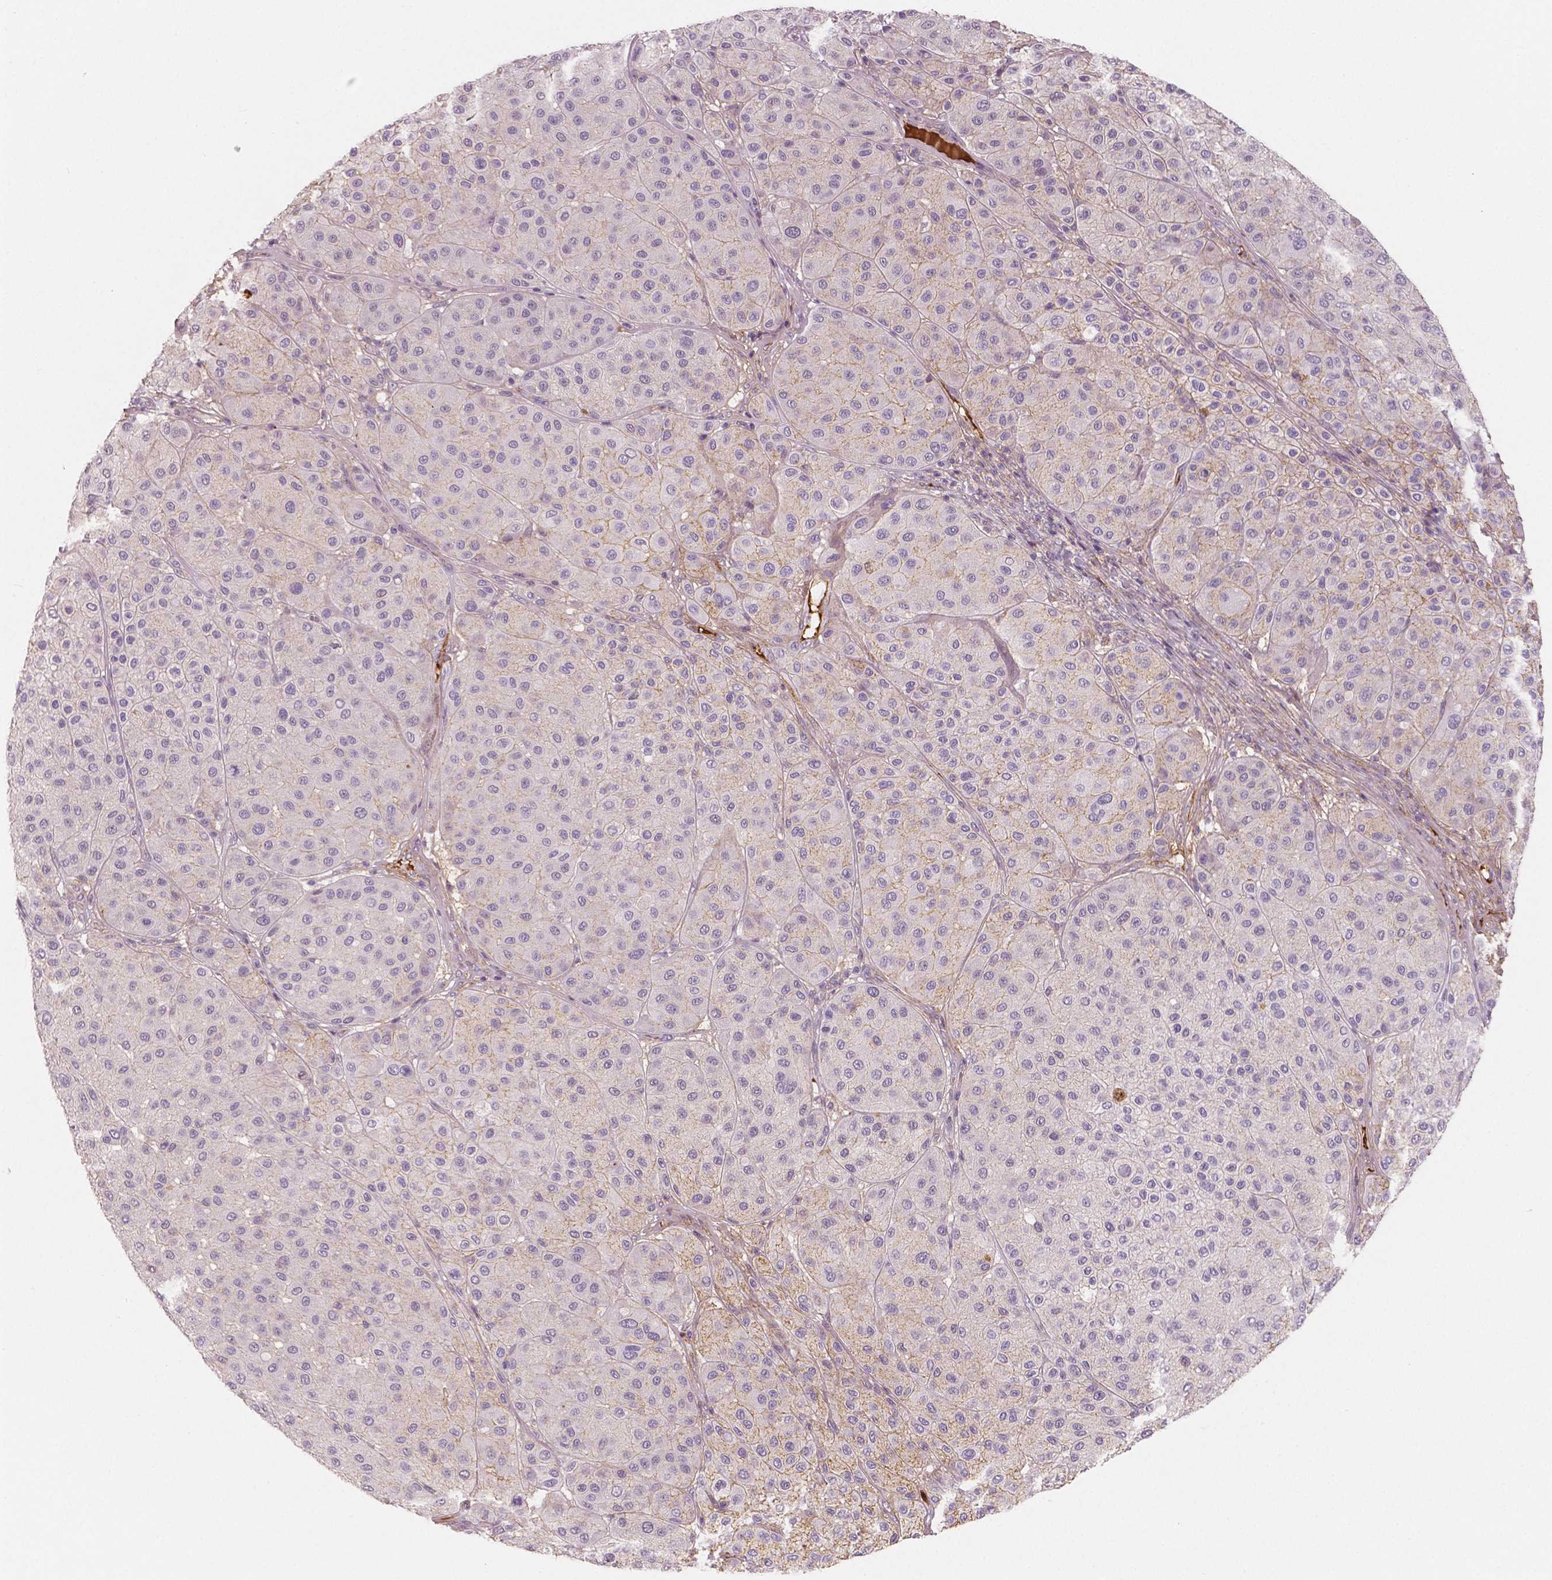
{"staining": {"intensity": "negative", "quantity": "none", "location": "none"}, "tissue": "melanoma", "cell_type": "Tumor cells", "image_type": "cancer", "snomed": [{"axis": "morphology", "description": "Malignant melanoma, Metastatic site"}, {"axis": "topography", "description": "Smooth muscle"}], "caption": "Immunohistochemistry micrograph of neoplastic tissue: human melanoma stained with DAB exhibits no significant protein staining in tumor cells.", "gene": "APOA4", "patient": {"sex": "male", "age": 41}}